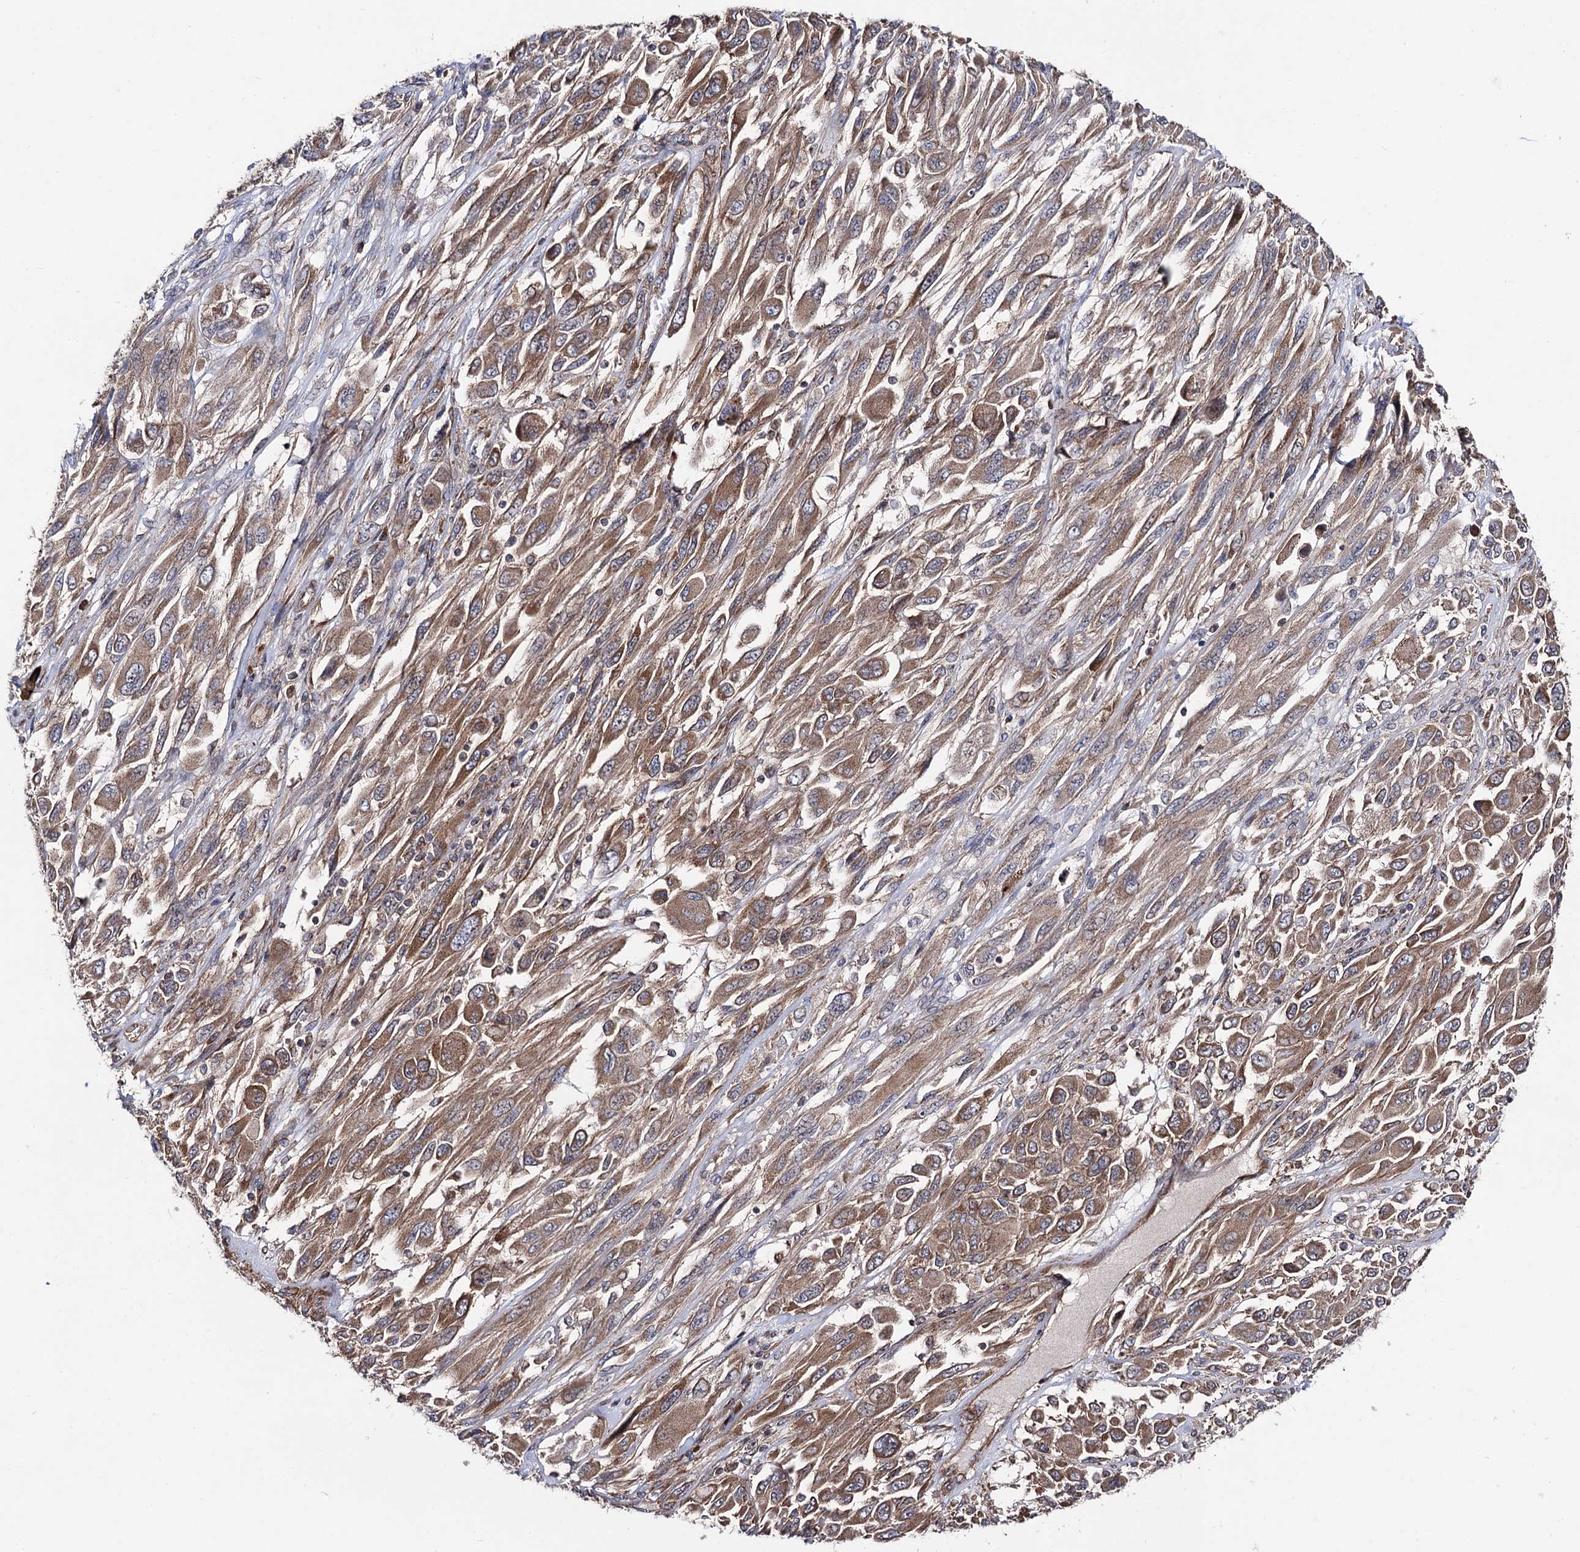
{"staining": {"intensity": "moderate", "quantity": ">75%", "location": "cytoplasmic/membranous"}, "tissue": "melanoma", "cell_type": "Tumor cells", "image_type": "cancer", "snomed": [{"axis": "morphology", "description": "Malignant melanoma, NOS"}, {"axis": "topography", "description": "Skin"}], "caption": "This photomicrograph shows immunohistochemistry (IHC) staining of human malignant melanoma, with medium moderate cytoplasmic/membranous staining in approximately >75% of tumor cells.", "gene": "DYDC1", "patient": {"sex": "female", "age": 91}}